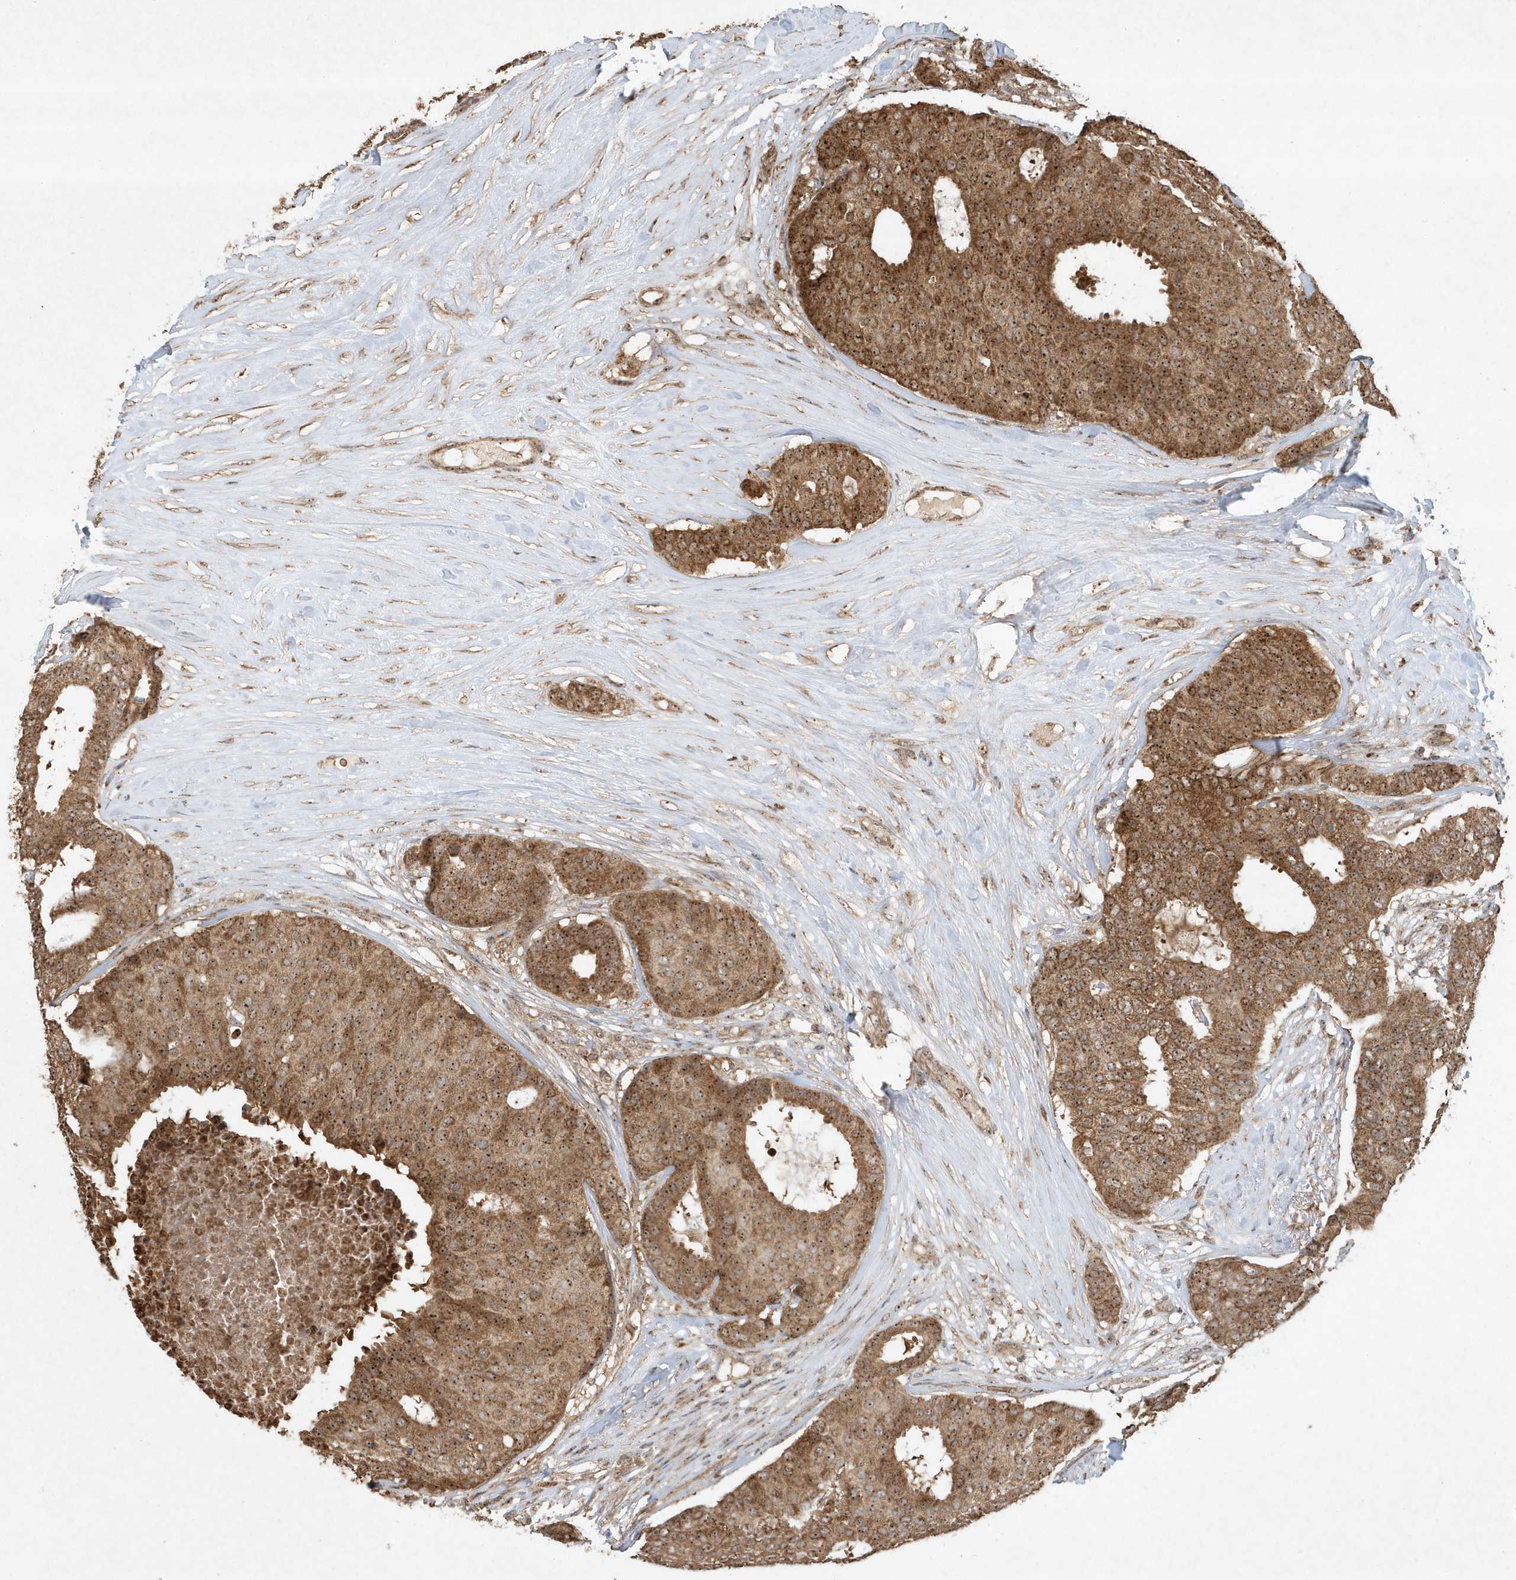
{"staining": {"intensity": "strong", "quantity": ">75%", "location": "cytoplasmic/membranous,nuclear"}, "tissue": "breast cancer", "cell_type": "Tumor cells", "image_type": "cancer", "snomed": [{"axis": "morphology", "description": "Duct carcinoma"}, {"axis": "topography", "description": "Breast"}], "caption": "Breast invasive ductal carcinoma stained for a protein (brown) shows strong cytoplasmic/membranous and nuclear positive positivity in approximately >75% of tumor cells.", "gene": "ABCB9", "patient": {"sex": "female", "age": 75}}